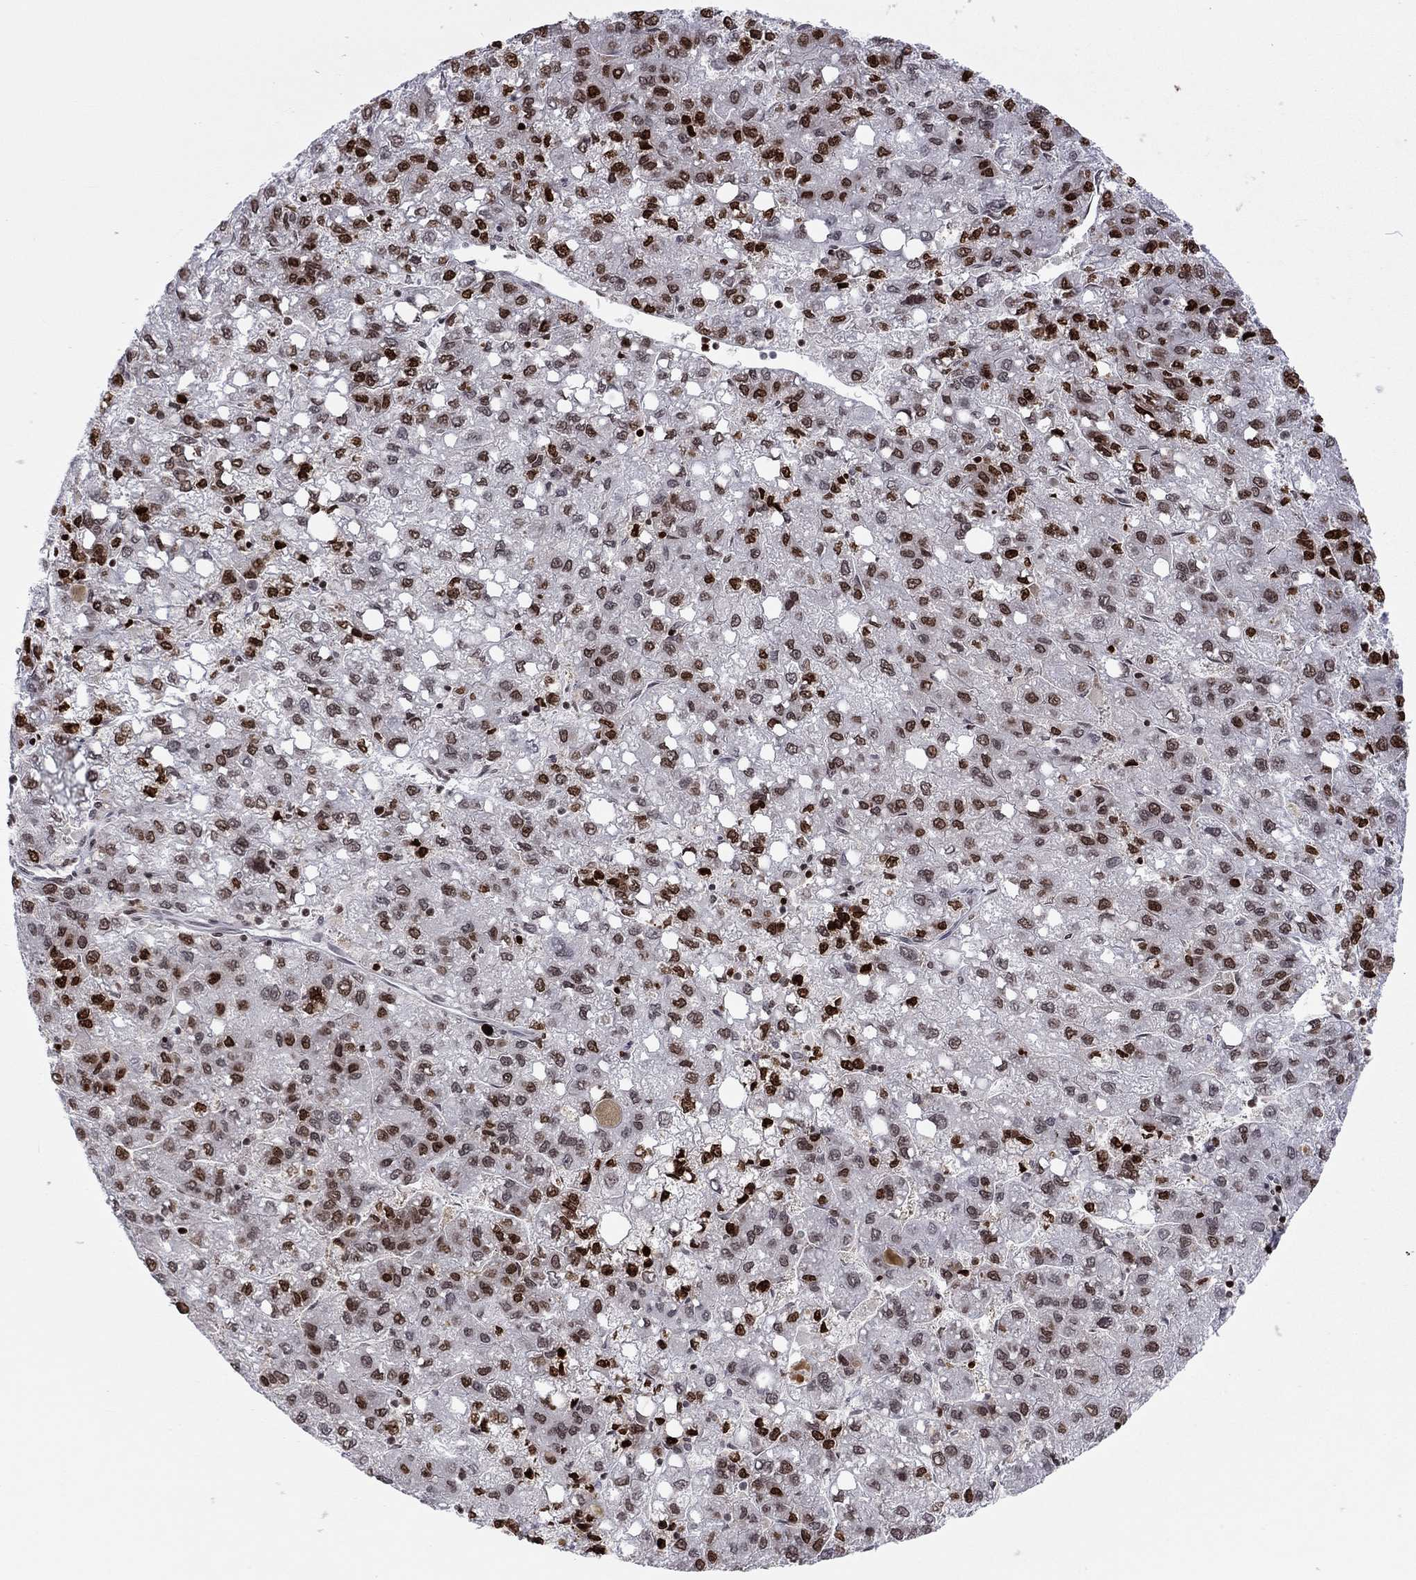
{"staining": {"intensity": "strong", "quantity": "<25%", "location": "nuclear"}, "tissue": "liver cancer", "cell_type": "Tumor cells", "image_type": "cancer", "snomed": [{"axis": "morphology", "description": "Carcinoma, Hepatocellular, NOS"}, {"axis": "topography", "description": "Liver"}], "caption": "This is an image of immunohistochemistry staining of liver cancer (hepatocellular carcinoma), which shows strong expression in the nuclear of tumor cells.", "gene": "H2AX", "patient": {"sex": "female", "age": 82}}